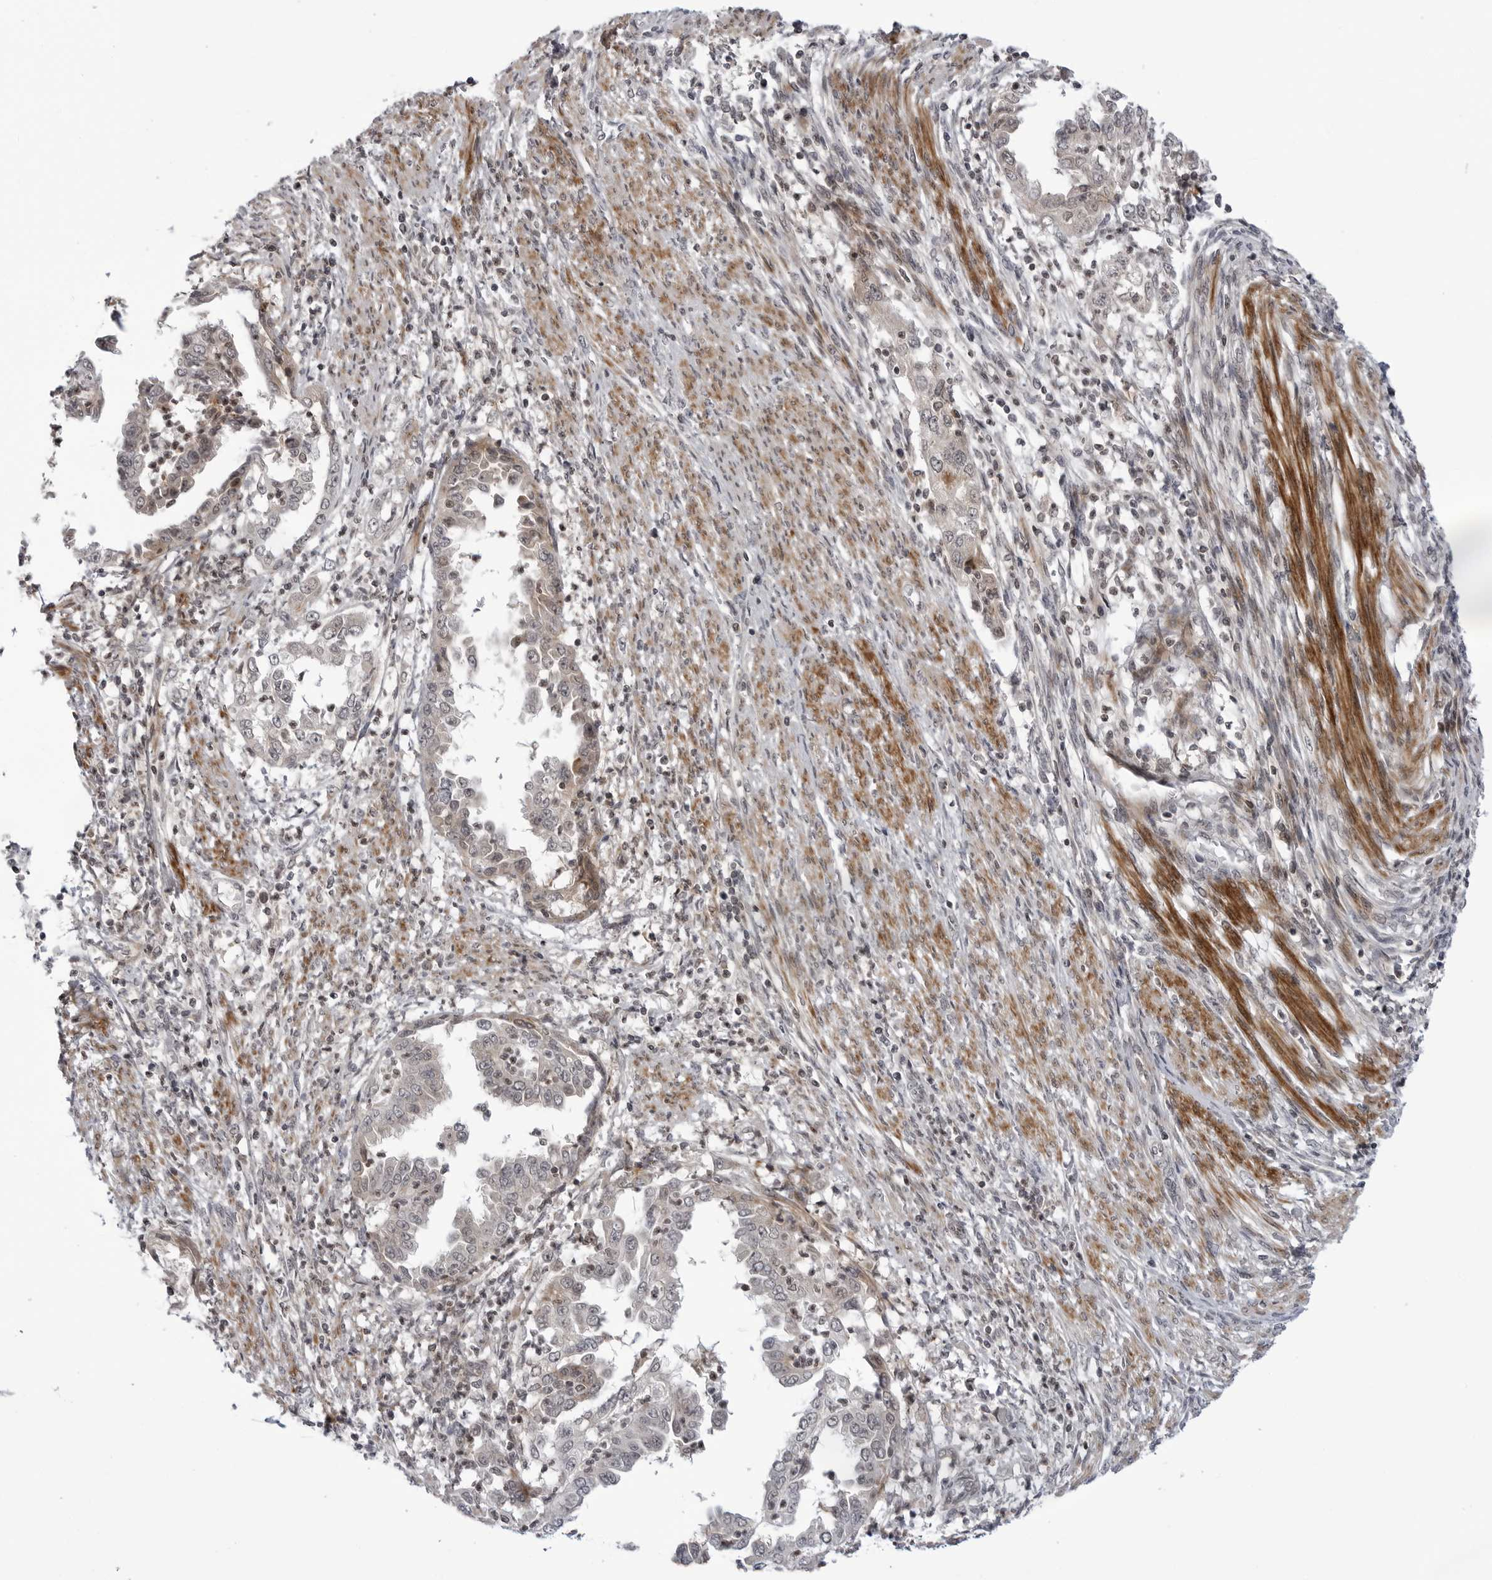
{"staining": {"intensity": "weak", "quantity": "<25%", "location": "cytoplasmic/membranous"}, "tissue": "endometrial cancer", "cell_type": "Tumor cells", "image_type": "cancer", "snomed": [{"axis": "morphology", "description": "Adenocarcinoma, NOS"}, {"axis": "topography", "description": "Endometrium"}], "caption": "Tumor cells show no significant staining in endometrial cancer.", "gene": "ADAMTS5", "patient": {"sex": "female", "age": 85}}